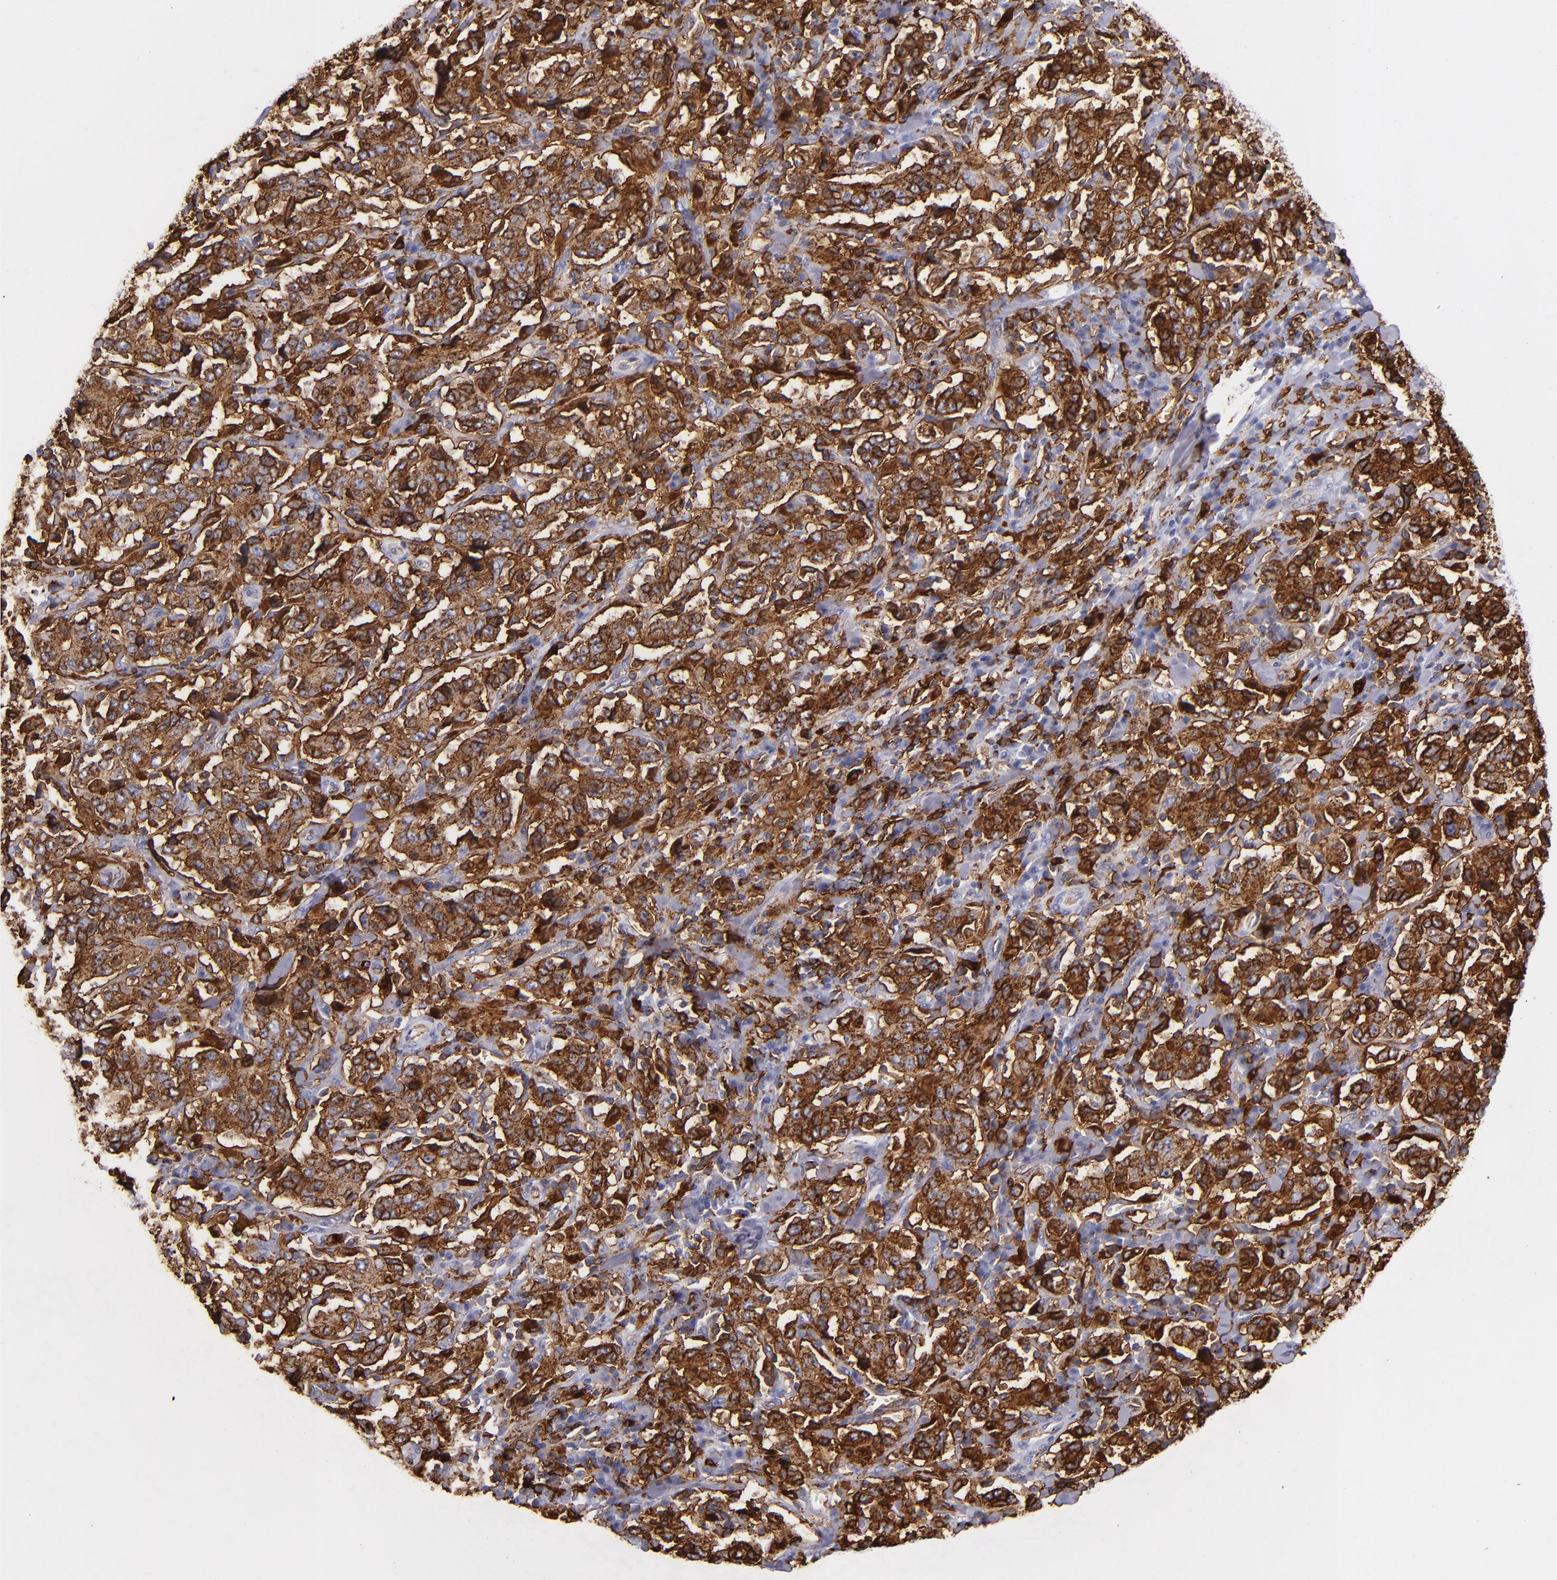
{"staining": {"intensity": "strong", "quantity": ">75%", "location": "cytoplasmic/membranous"}, "tissue": "stomach cancer", "cell_type": "Tumor cells", "image_type": "cancer", "snomed": [{"axis": "morphology", "description": "Normal tissue, NOS"}, {"axis": "morphology", "description": "Adenocarcinoma, NOS"}, {"axis": "topography", "description": "Stomach, upper"}, {"axis": "topography", "description": "Stomach"}], "caption": "Stomach cancer stained with a brown dye displays strong cytoplasmic/membranous positive expression in about >75% of tumor cells.", "gene": "HLA-DRA", "patient": {"sex": "male", "age": 59}}